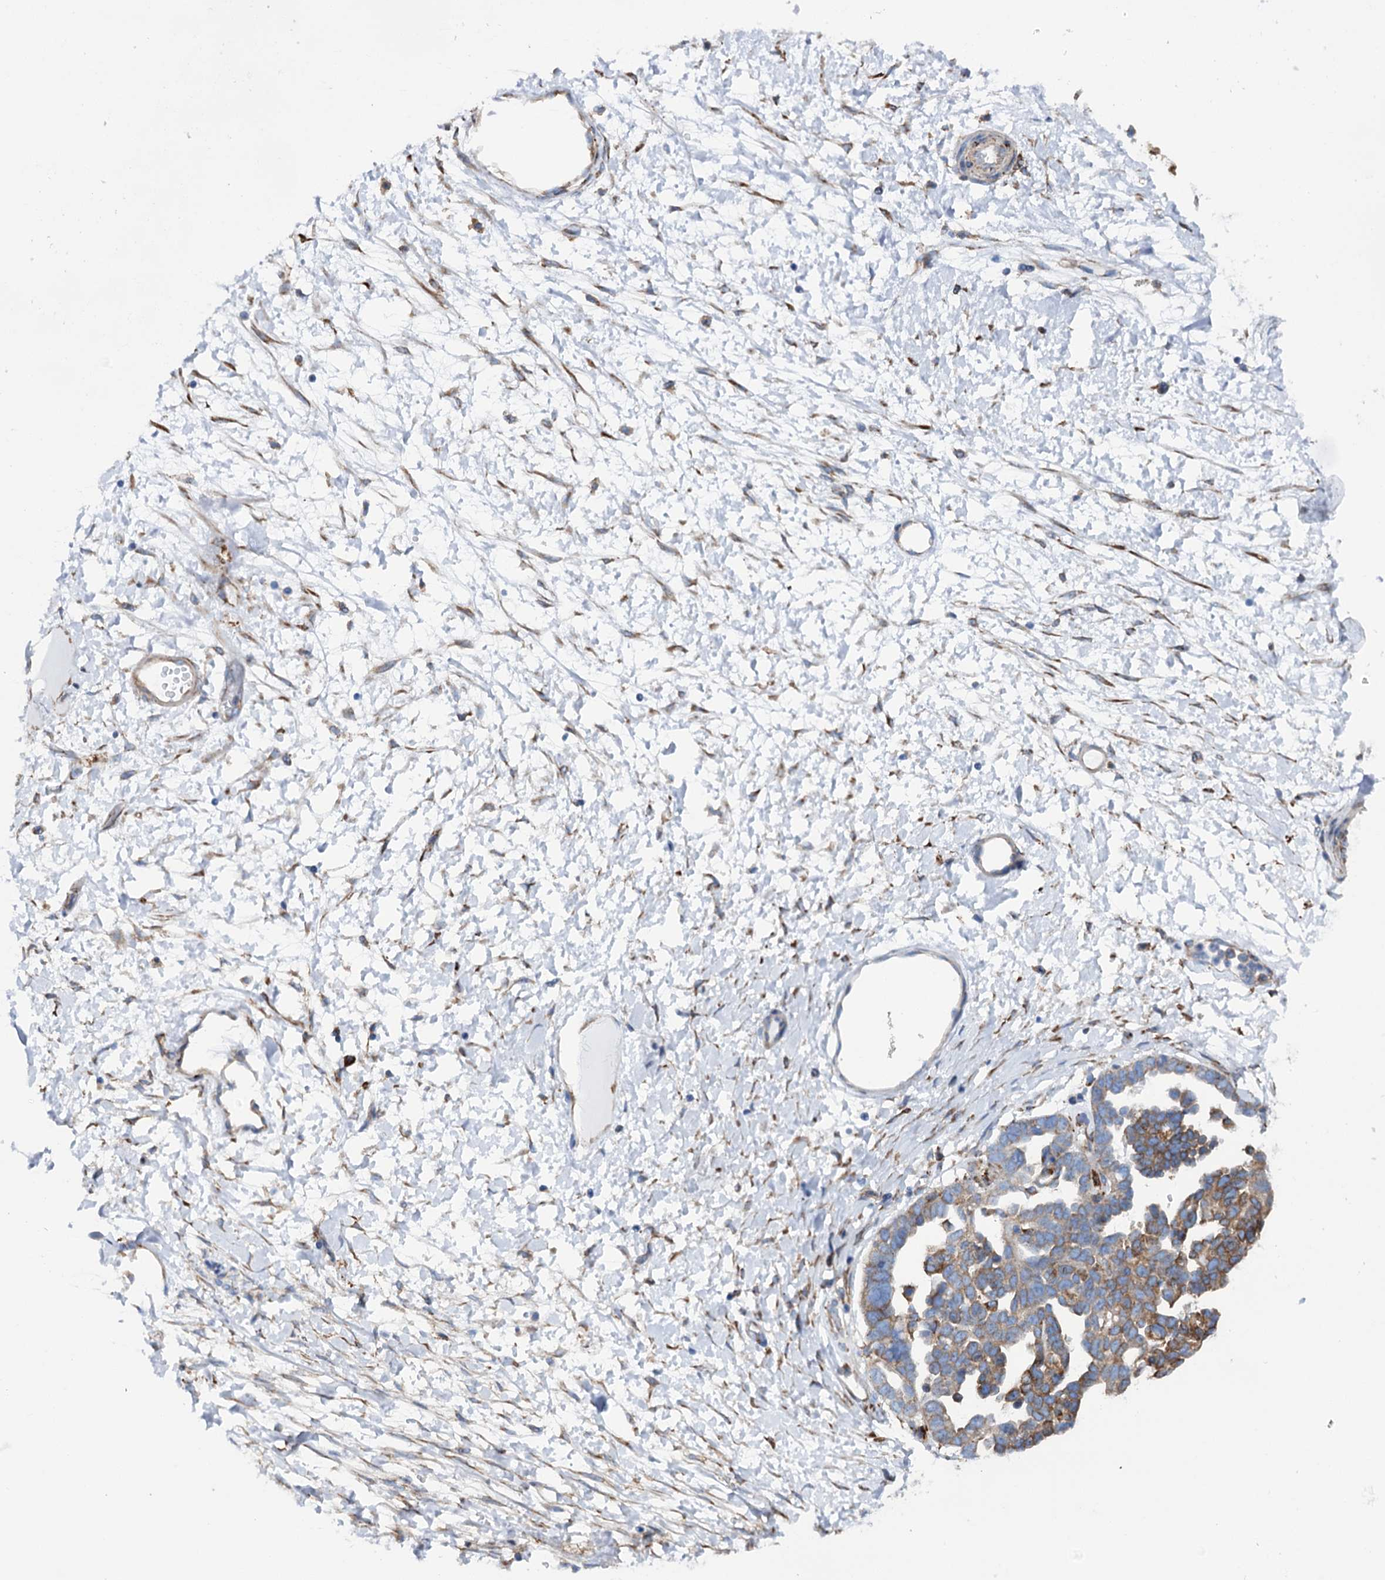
{"staining": {"intensity": "moderate", "quantity": "25%-75%", "location": "cytoplasmic/membranous"}, "tissue": "ovarian cancer", "cell_type": "Tumor cells", "image_type": "cancer", "snomed": [{"axis": "morphology", "description": "Cystadenocarcinoma, serous, NOS"}, {"axis": "topography", "description": "Ovary"}], "caption": "There is medium levels of moderate cytoplasmic/membranous positivity in tumor cells of ovarian serous cystadenocarcinoma, as demonstrated by immunohistochemical staining (brown color).", "gene": "SHE", "patient": {"sex": "female", "age": 54}}